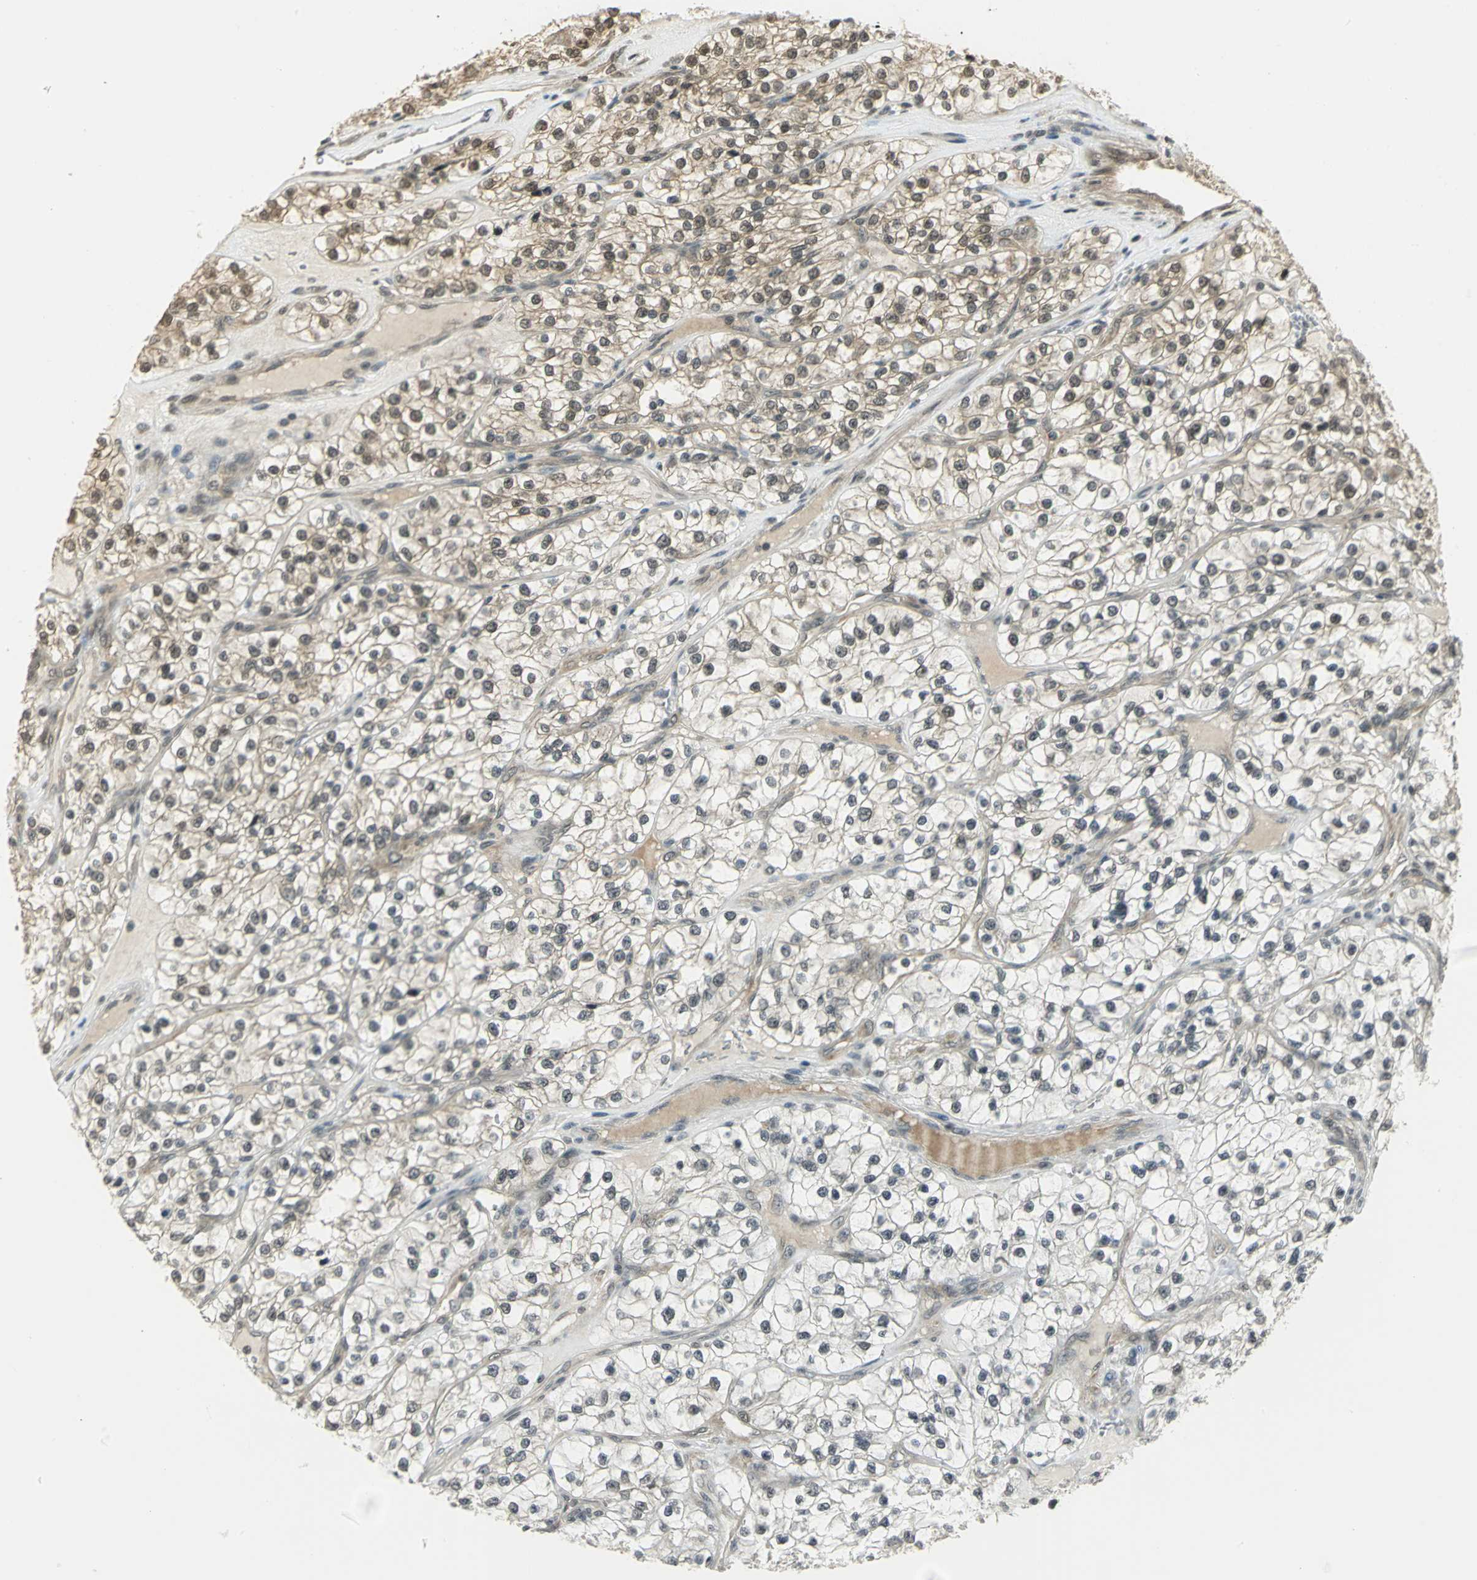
{"staining": {"intensity": "moderate", "quantity": "25%-75%", "location": "nuclear"}, "tissue": "renal cancer", "cell_type": "Tumor cells", "image_type": "cancer", "snomed": [{"axis": "morphology", "description": "Adenocarcinoma, NOS"}, {"axis": "topography", "description": "Kidney"}], "caption": "A photomicrograph showing moderate nuclear expression in approximately 25%-75% of tumor cells in renal adenocarcinoma, as visualized by brown immunohistochemical staining.", "gene": "CDC34", "patient": {"sex": "female", "age": 57}}